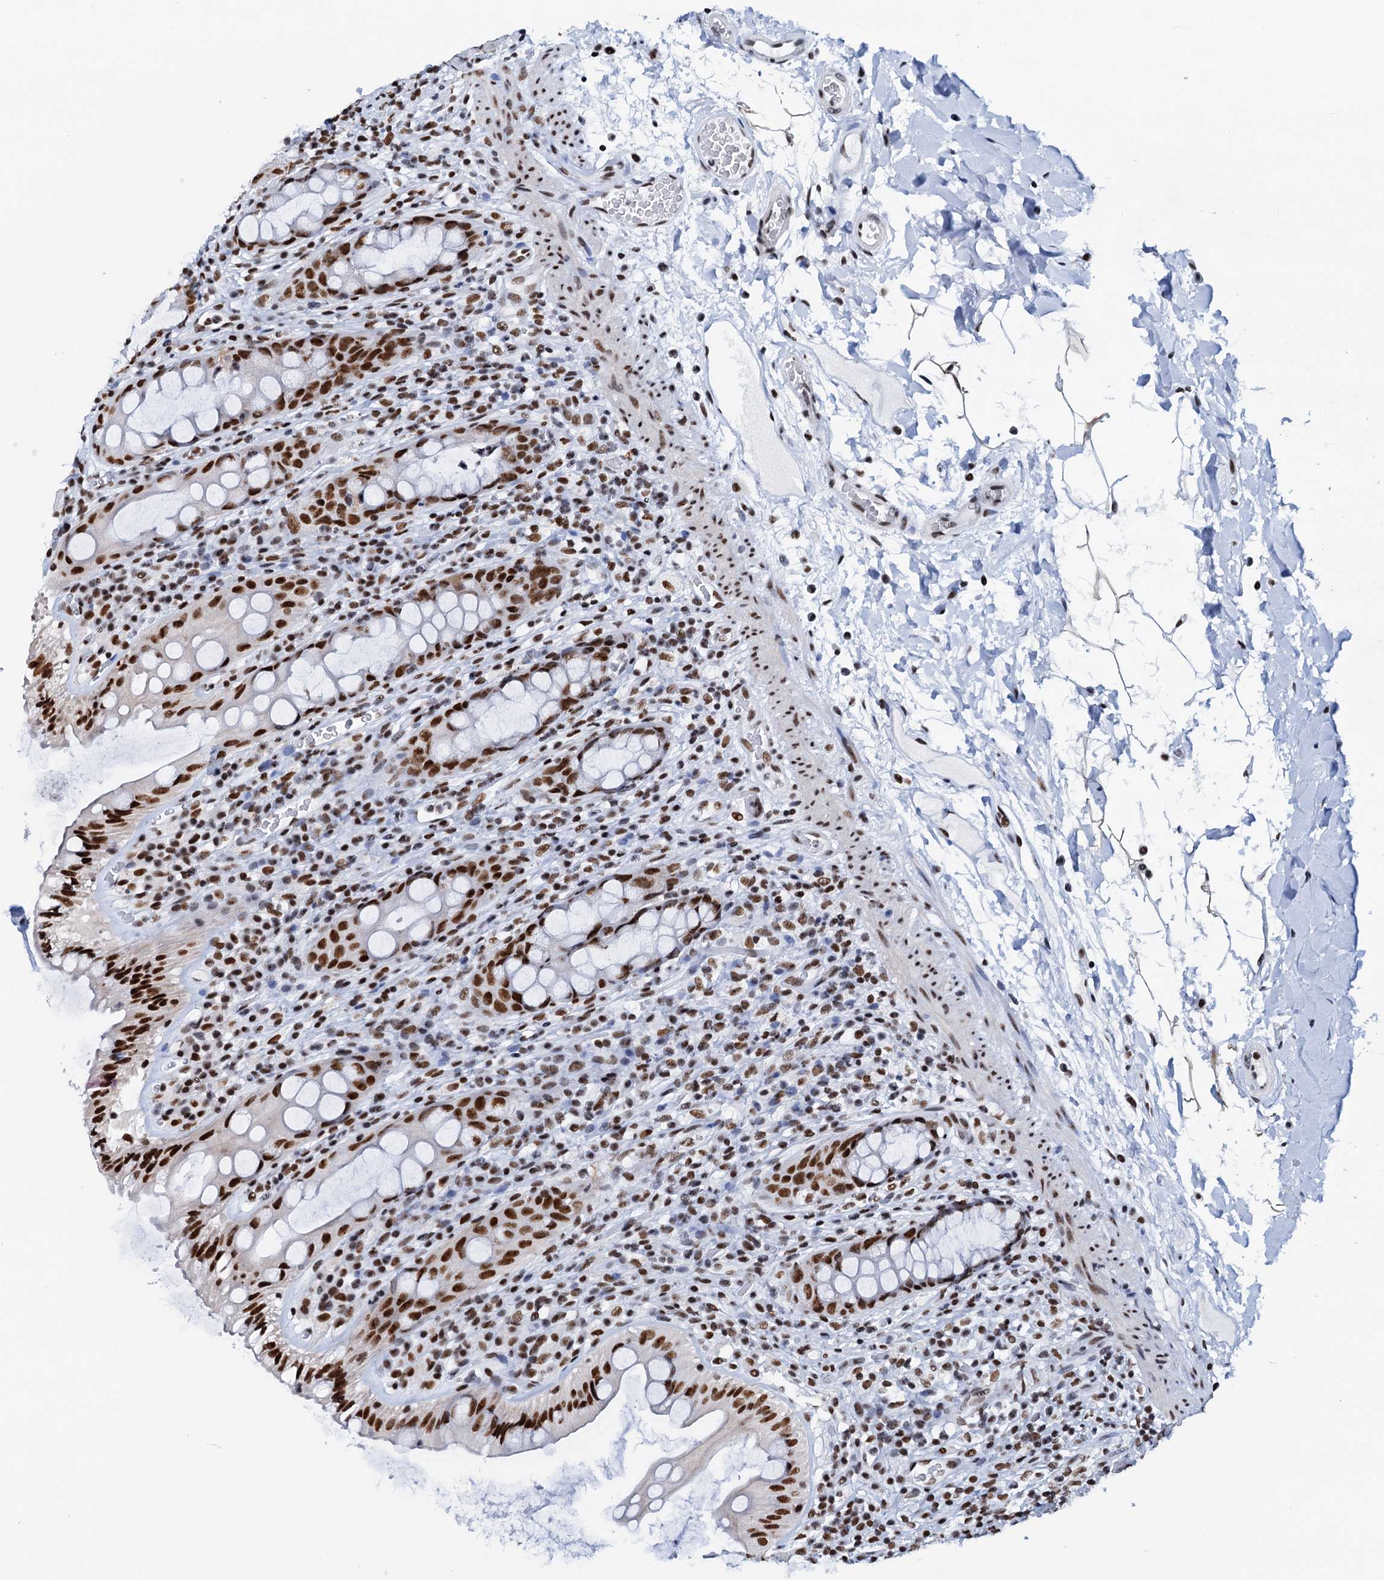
{"staining": {"intensity": "strong", "quantity": ">75%", "location": "nuclear"}, "tissue": "rectum", "cell_type": "Glandular cells", "image_type": "normal", "snomed": [{"axis": "morphology", "description": "Normal tissue, NOS"}, {"axis": "topography", "description": "Rectum"}], "caption": "Rectum stained with DAB IHC shows high levels of strong nuclear positivity in about >75% of glandular cells.", "gene": "SLTM", "patient": {"sex": "female", "age": 57}}